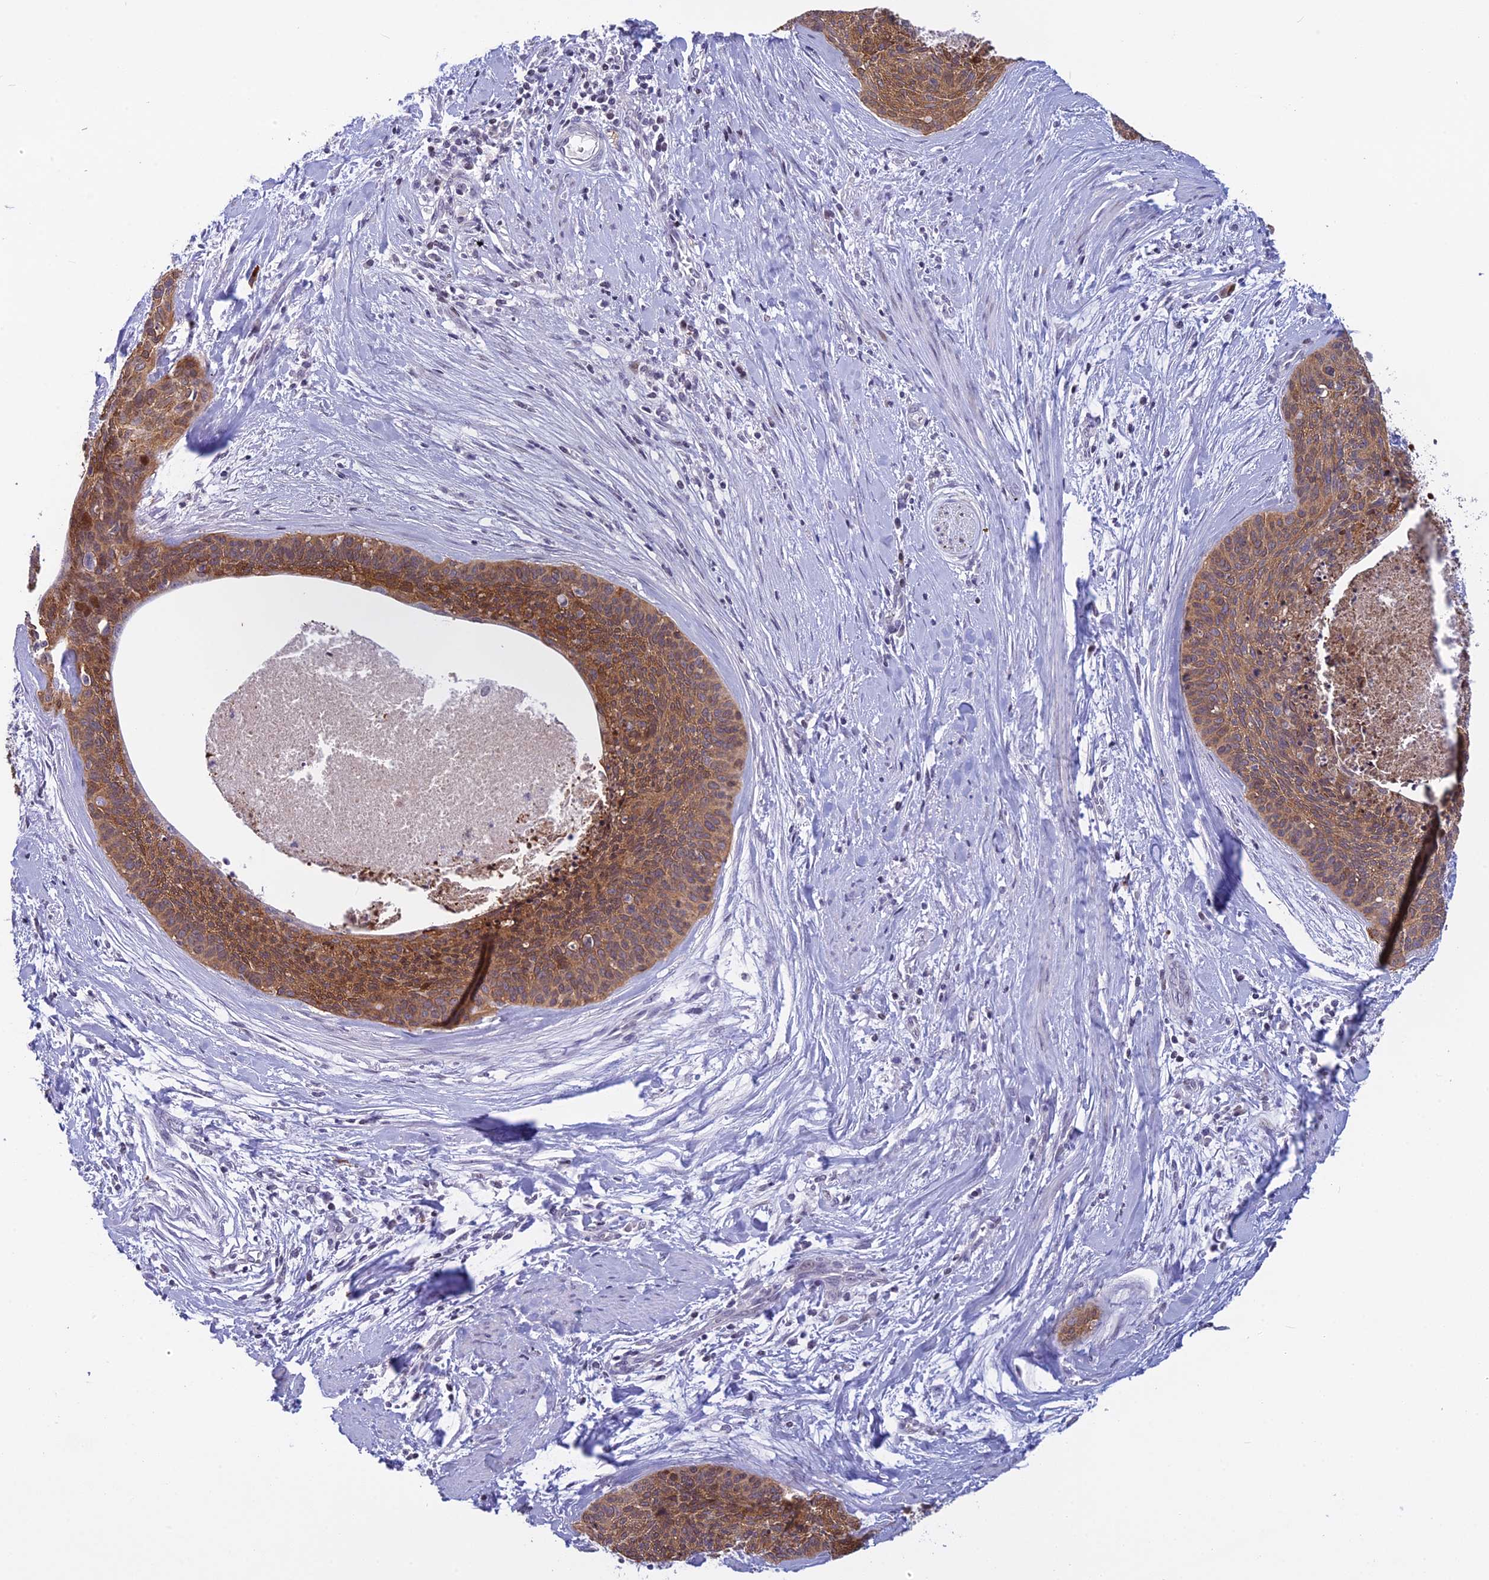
{"staining": {"intensity": "strong", "quantity": ">75%", "location": "cytoplasmic/membranous"}, "tissue": "cervical cancer", "cell_type": "Tumor cells", "image_type": "cancer", "snomed": [{"axis": "morphology", "description": "Squamous cell carcinoma, NOS"}, {"axis": "topography", "description": "Cervix"}], "caption": "Immunohistochemistry photomicrograph of cervical squamous cell carcinoma stained for a protein (brown), which reveals high levels of strong cytoplasmic/membranous expression in about >75% of tumor cells.", "gene": "TMEM134", "patient": {"sex": "female", "age": 55}}